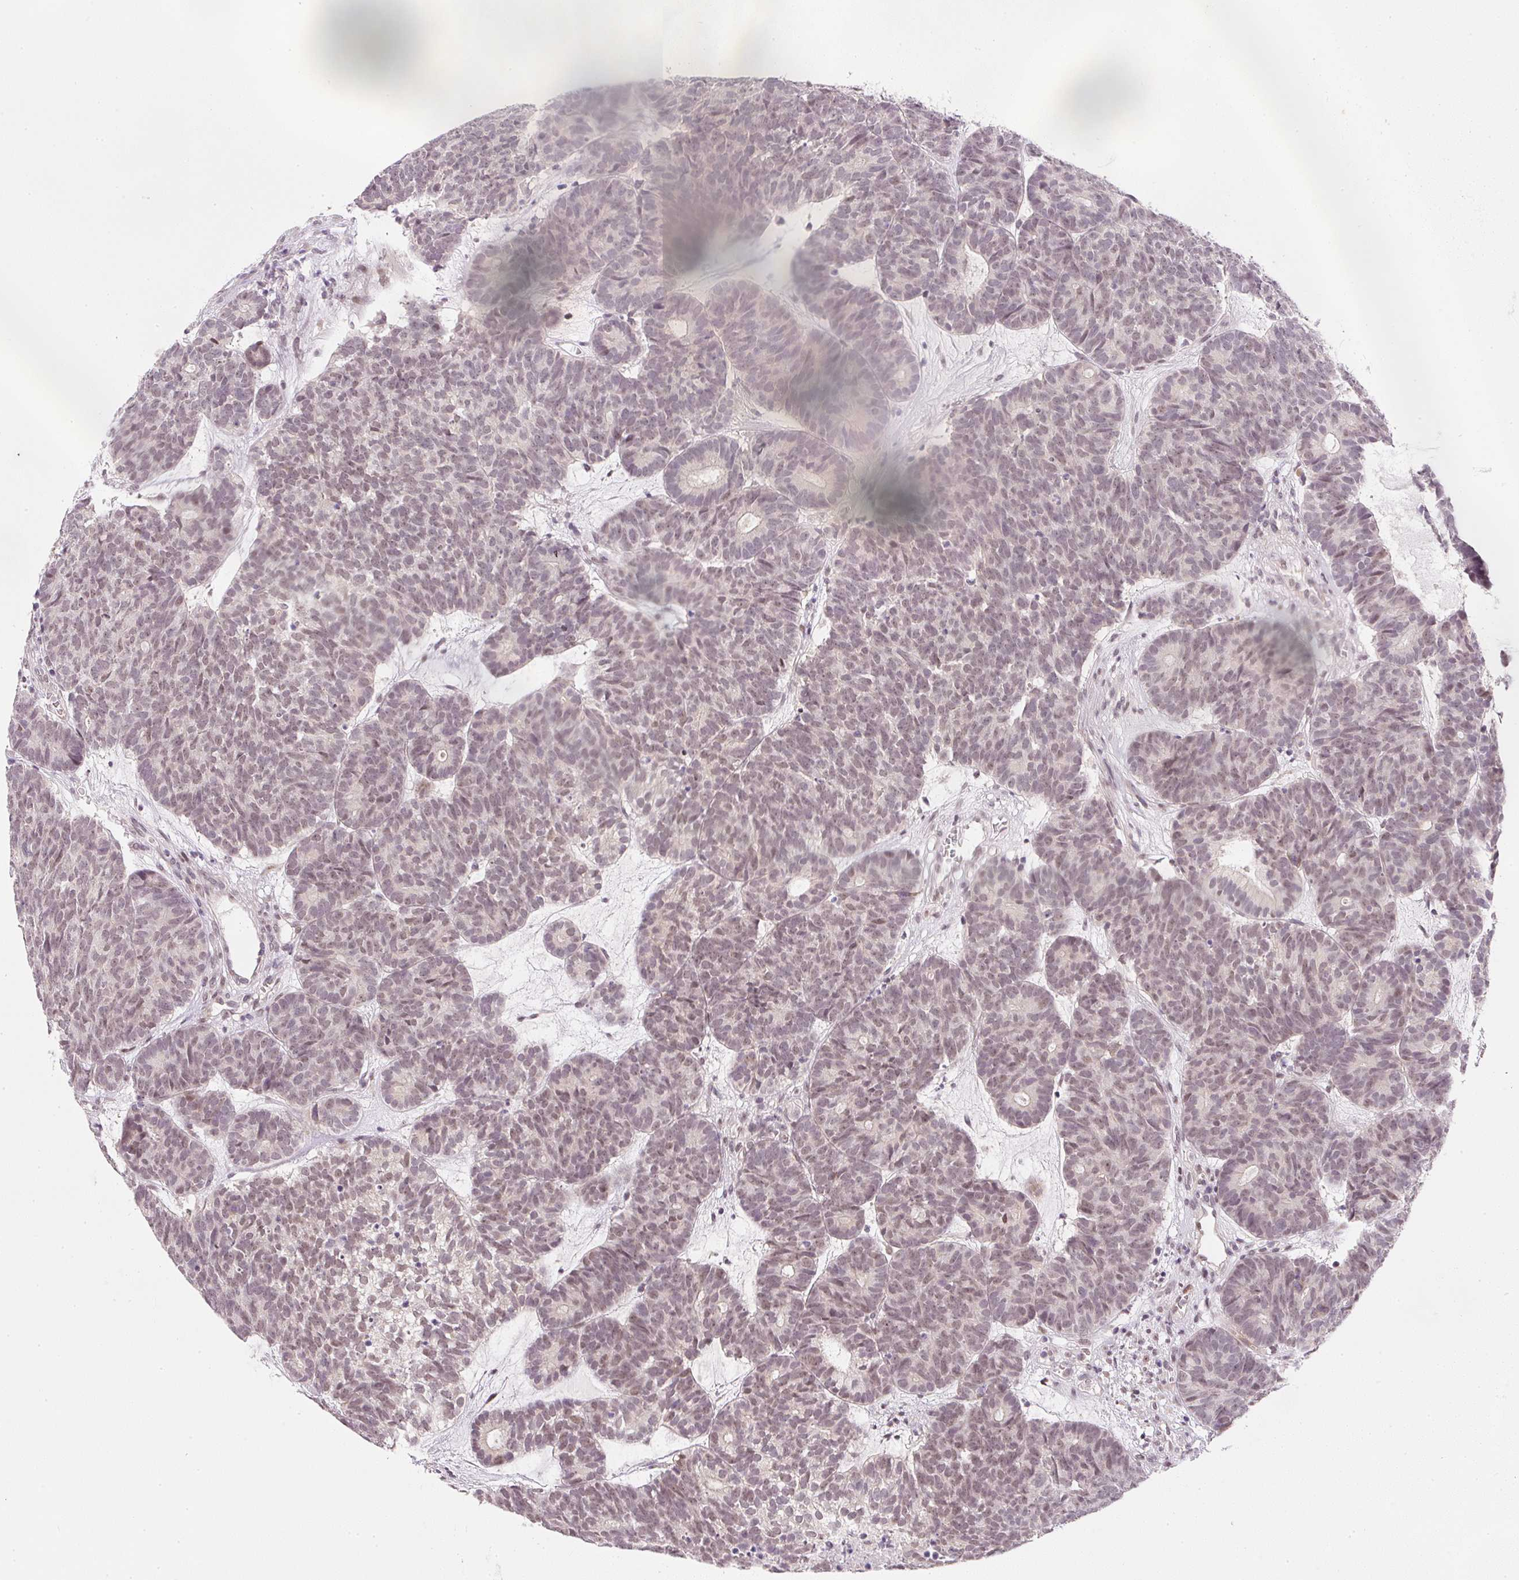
{"staining": {"intensity": "moderate", "quantity": ">75%", "location": "nuclear"}, "tissue": "head and neck cancer", "cell_type": "Tumor cells", "image_type": "cancer", "snomed": [{"axis": "morphology", "description": "Adenocarcinoma, NOS"}, {"axis": "topography", "description": "Head-Neck"}], "caption": "DAB (3,3'-diaminobenzidine) immunohistochemical staining of head and neck cancer demonstrates moderate nuclear protein staining in about >75% of tumor cells.", "gene": "DPPA4", "patient": {"sex": "female", "age": 81}}